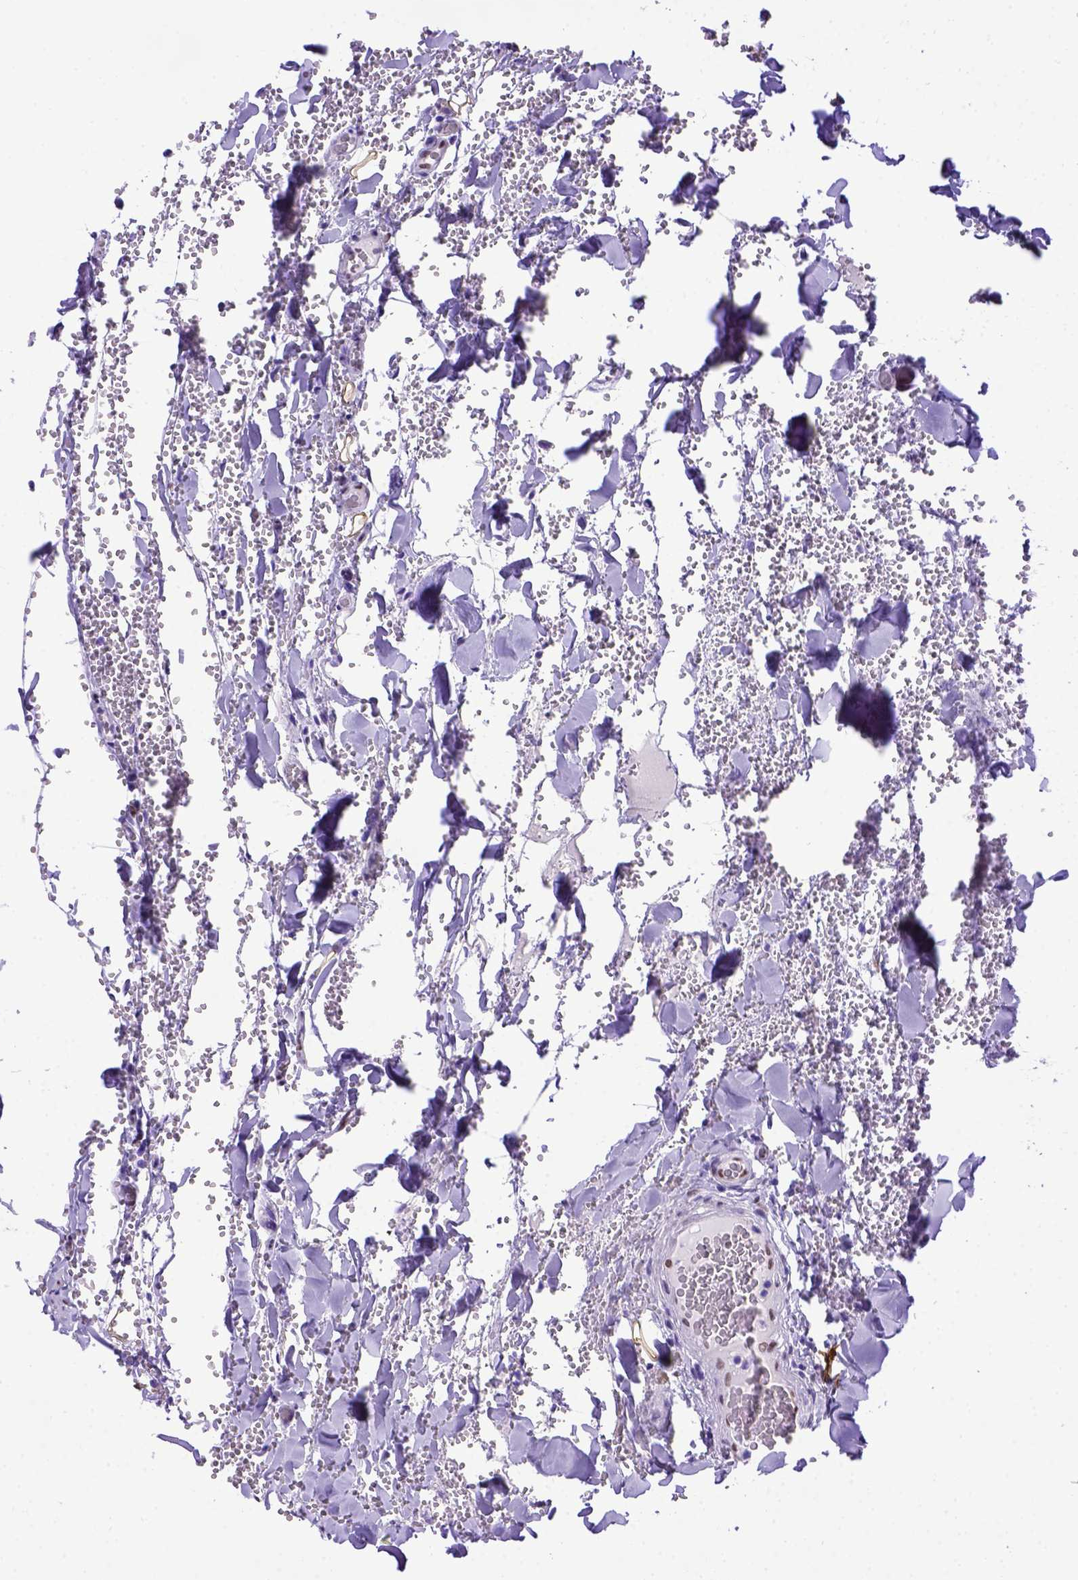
{"staining": {"intensity": "negative", "quantity": "none", "location": "none"}, "tissue": "thyroid cancer", "cell_type": "Tumor cells", "image_type": "cancer", "snomed": [{"axis": "morphology", "description": "Papillary adenocarcinoma, NOS"}, {"axis": "topography", "description": "Thyroid gland"}], "caption": "Human papillary adenocarcinoma (thyroid) stained for a protein using immunohistochemistry reveals no expression in tumor cells.", "gene": "MEOX2", "patient": {"sex": "male", "age": 20}}